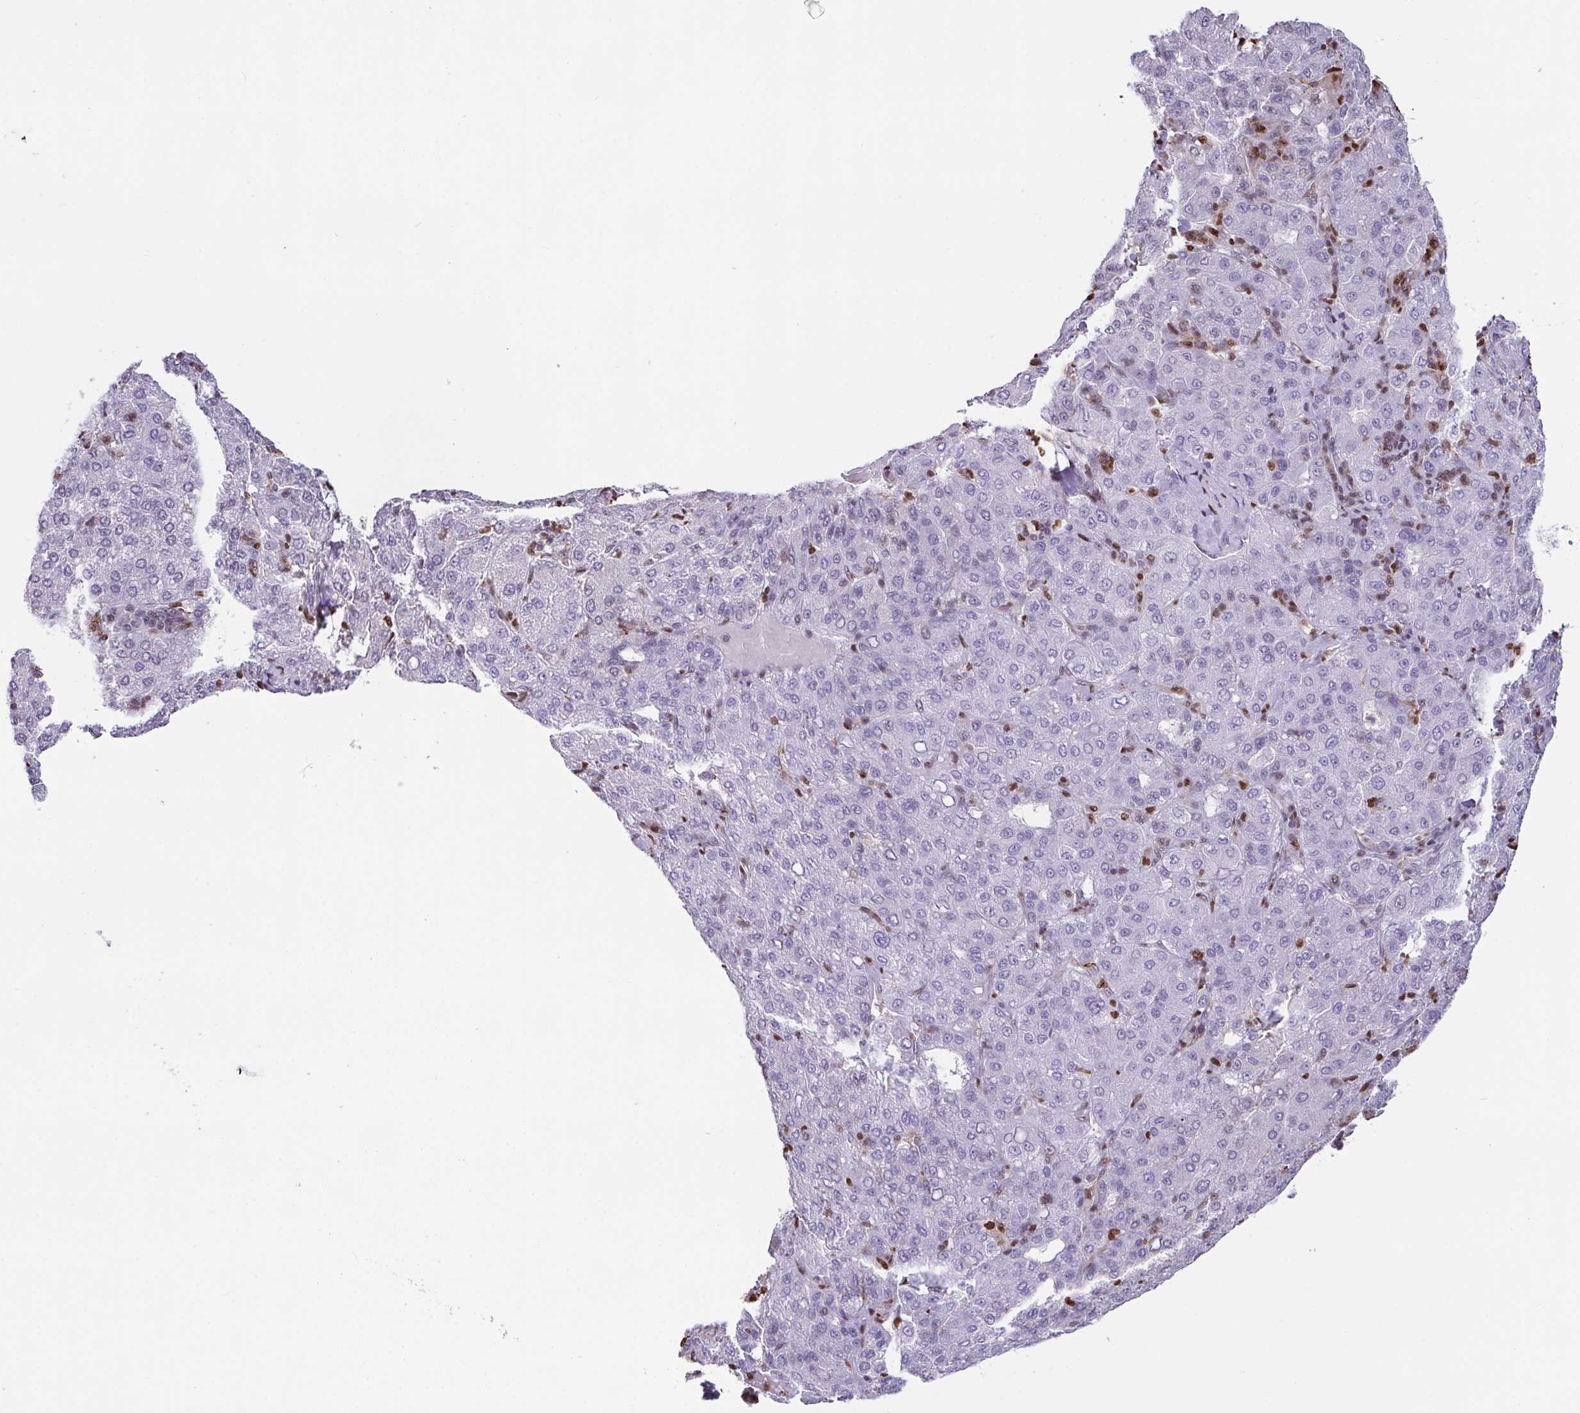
{"staining": {"intensity": "negative", "quantity": "none", "location": "none"}, "tissue": "liver cancer", "cell_type": "Tumor cells", "image_type": "cancer", "snomed": [{"axis": "morphology", "description": "Carcinoma, Hepatocellular, NOS"}, {"axis": "topography", "description": "Liver"}], "caption": "Human hepatocellular carcinoma (liver) stained for a protein using immunohistochemistry shows no expression in tumor cells.", "gene": "BTBD10", "patient": {"sex": "male", "age": 65}}